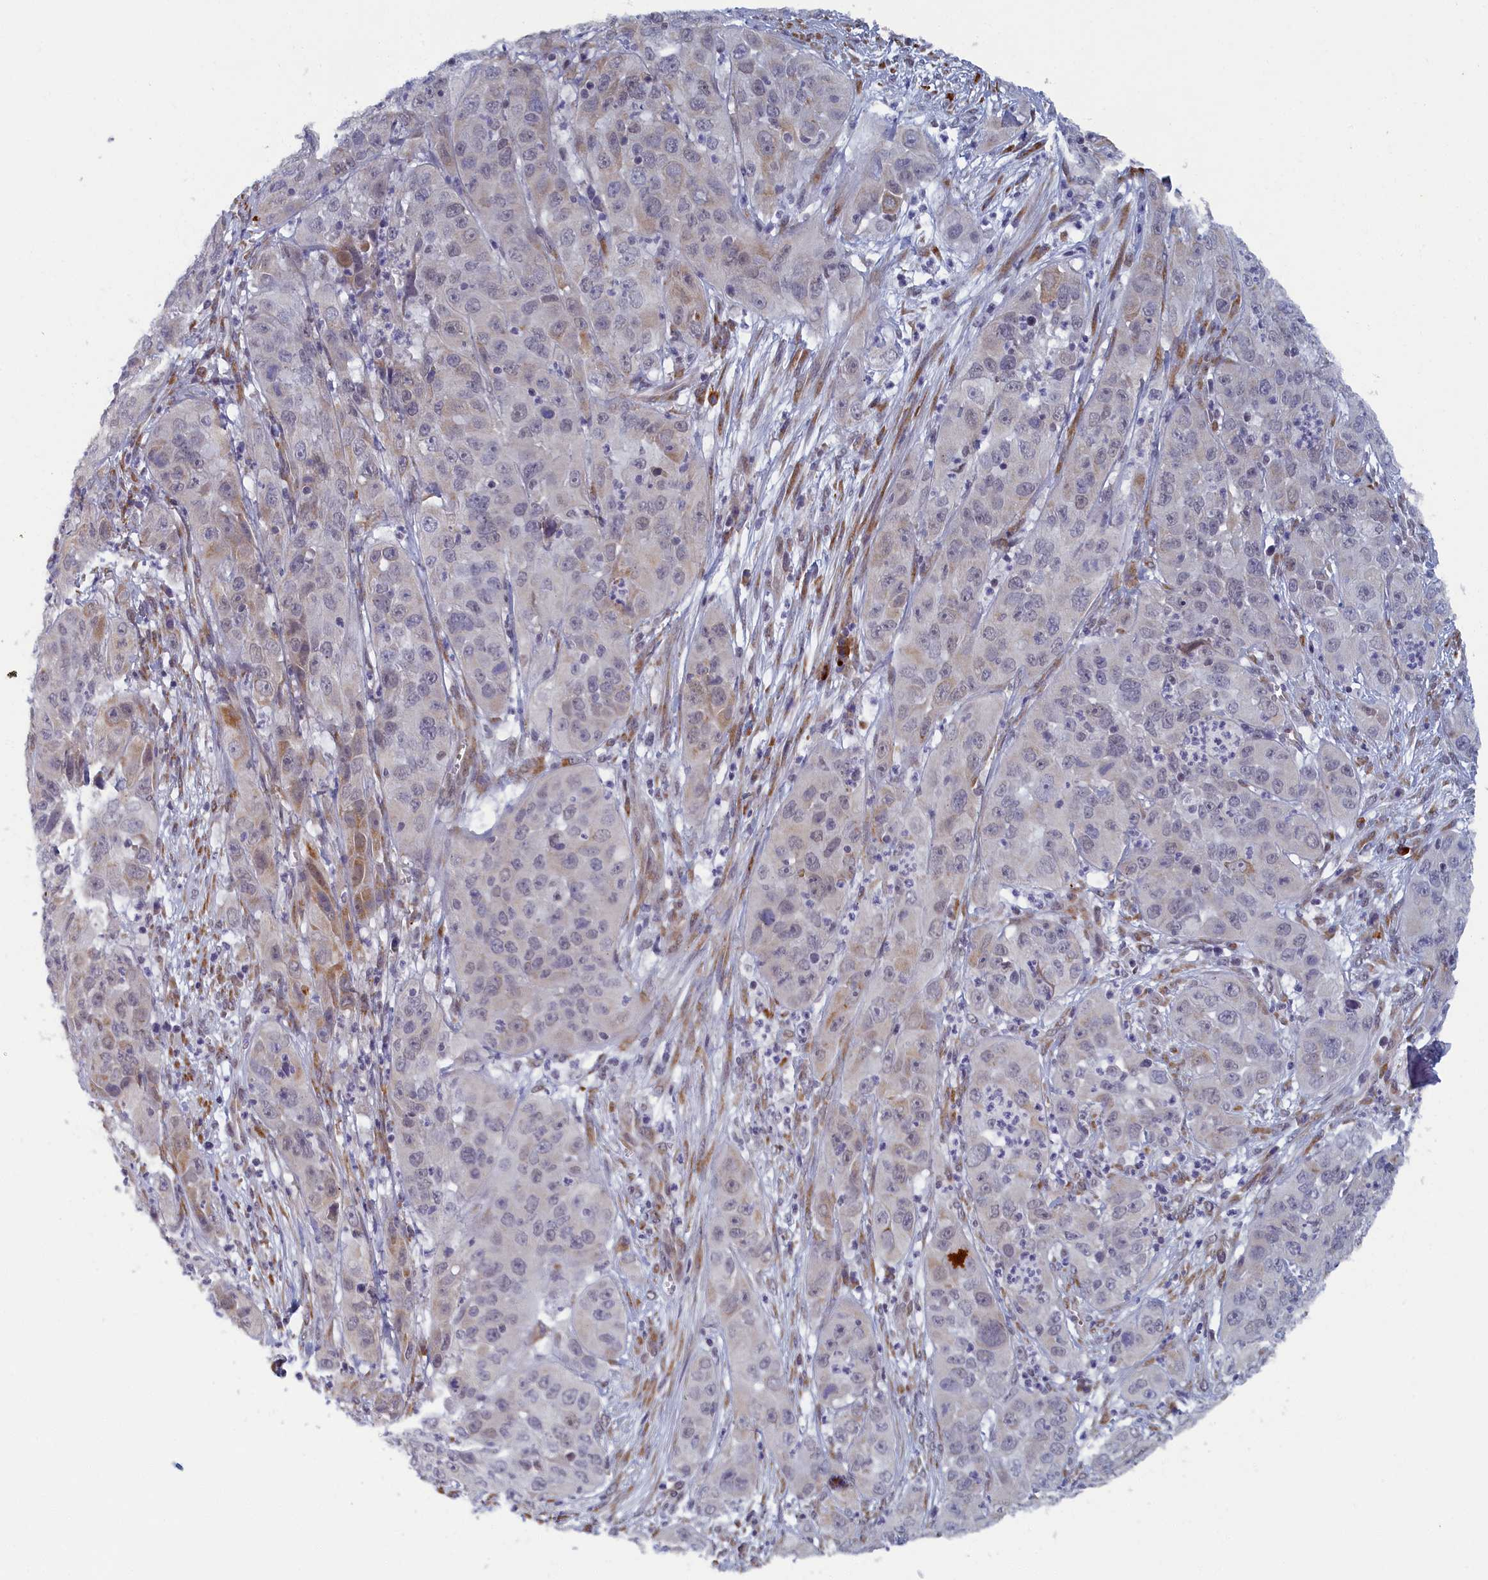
{"staining": {"intensity": "negative", "quantity": "none", "location": "none"}, "tissue": "cervical cancer", "cell_type": "Tumor cells", "image_type": "cancer", "snomed": [{"axis": "morphology", "description": "Squamous cell carcinoma, NOS"}, {"axis": "topography", "description": "Cervix"}], "caption": "Tumor cells are negative for brown protein staining in cervical cancer.", "gene": "DNAJC17", "patient": {"sex": "female", "age": 32}}